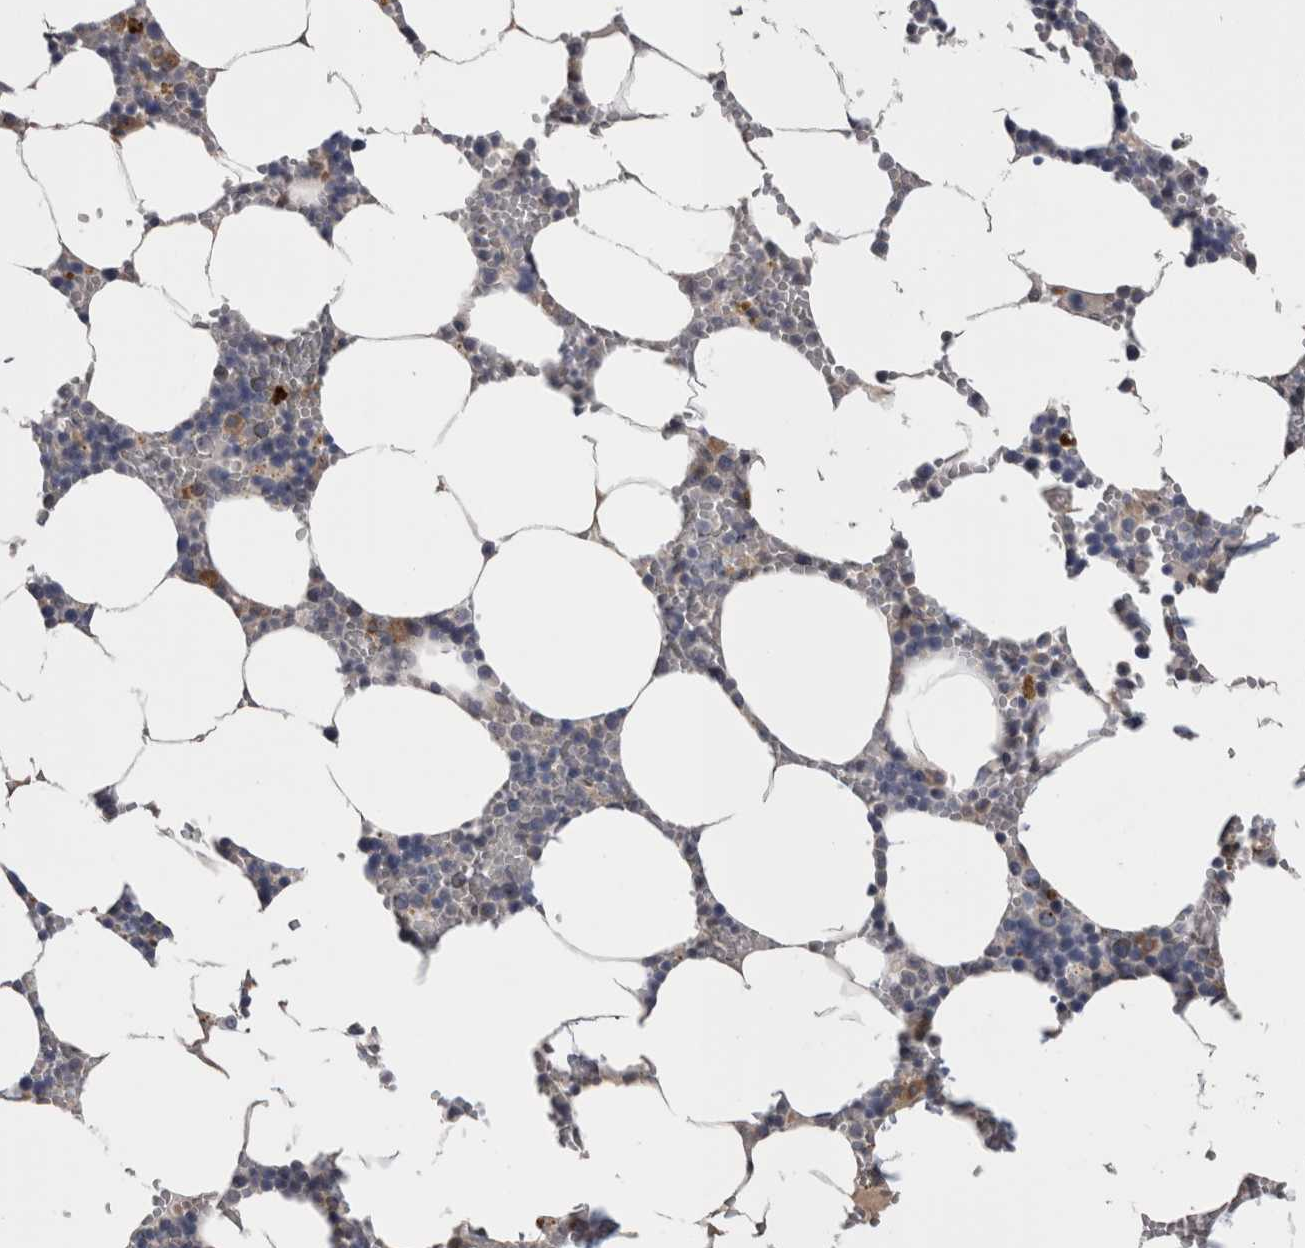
{"staining": {"intensity": "weak", "quantity": "<25%", "location": "cytoplasmic/membranous"}, "tissue": "bone marrow", "cell_type": "Hematopoietic cells", "image_type": "normal", "snomed": [{"axis": "morphology", "description": "Normal tissue, NOS"}, {"axis": "topography", "description": "Bone marrow"}], "caption": "This is a micrograph of immunohistochemistry (IHC) staining of unremarkable bone marrow, which shows no staining in hematopoietic cells.", "gene": "STC1", "patient": {"sex": "male", "age": 70}}